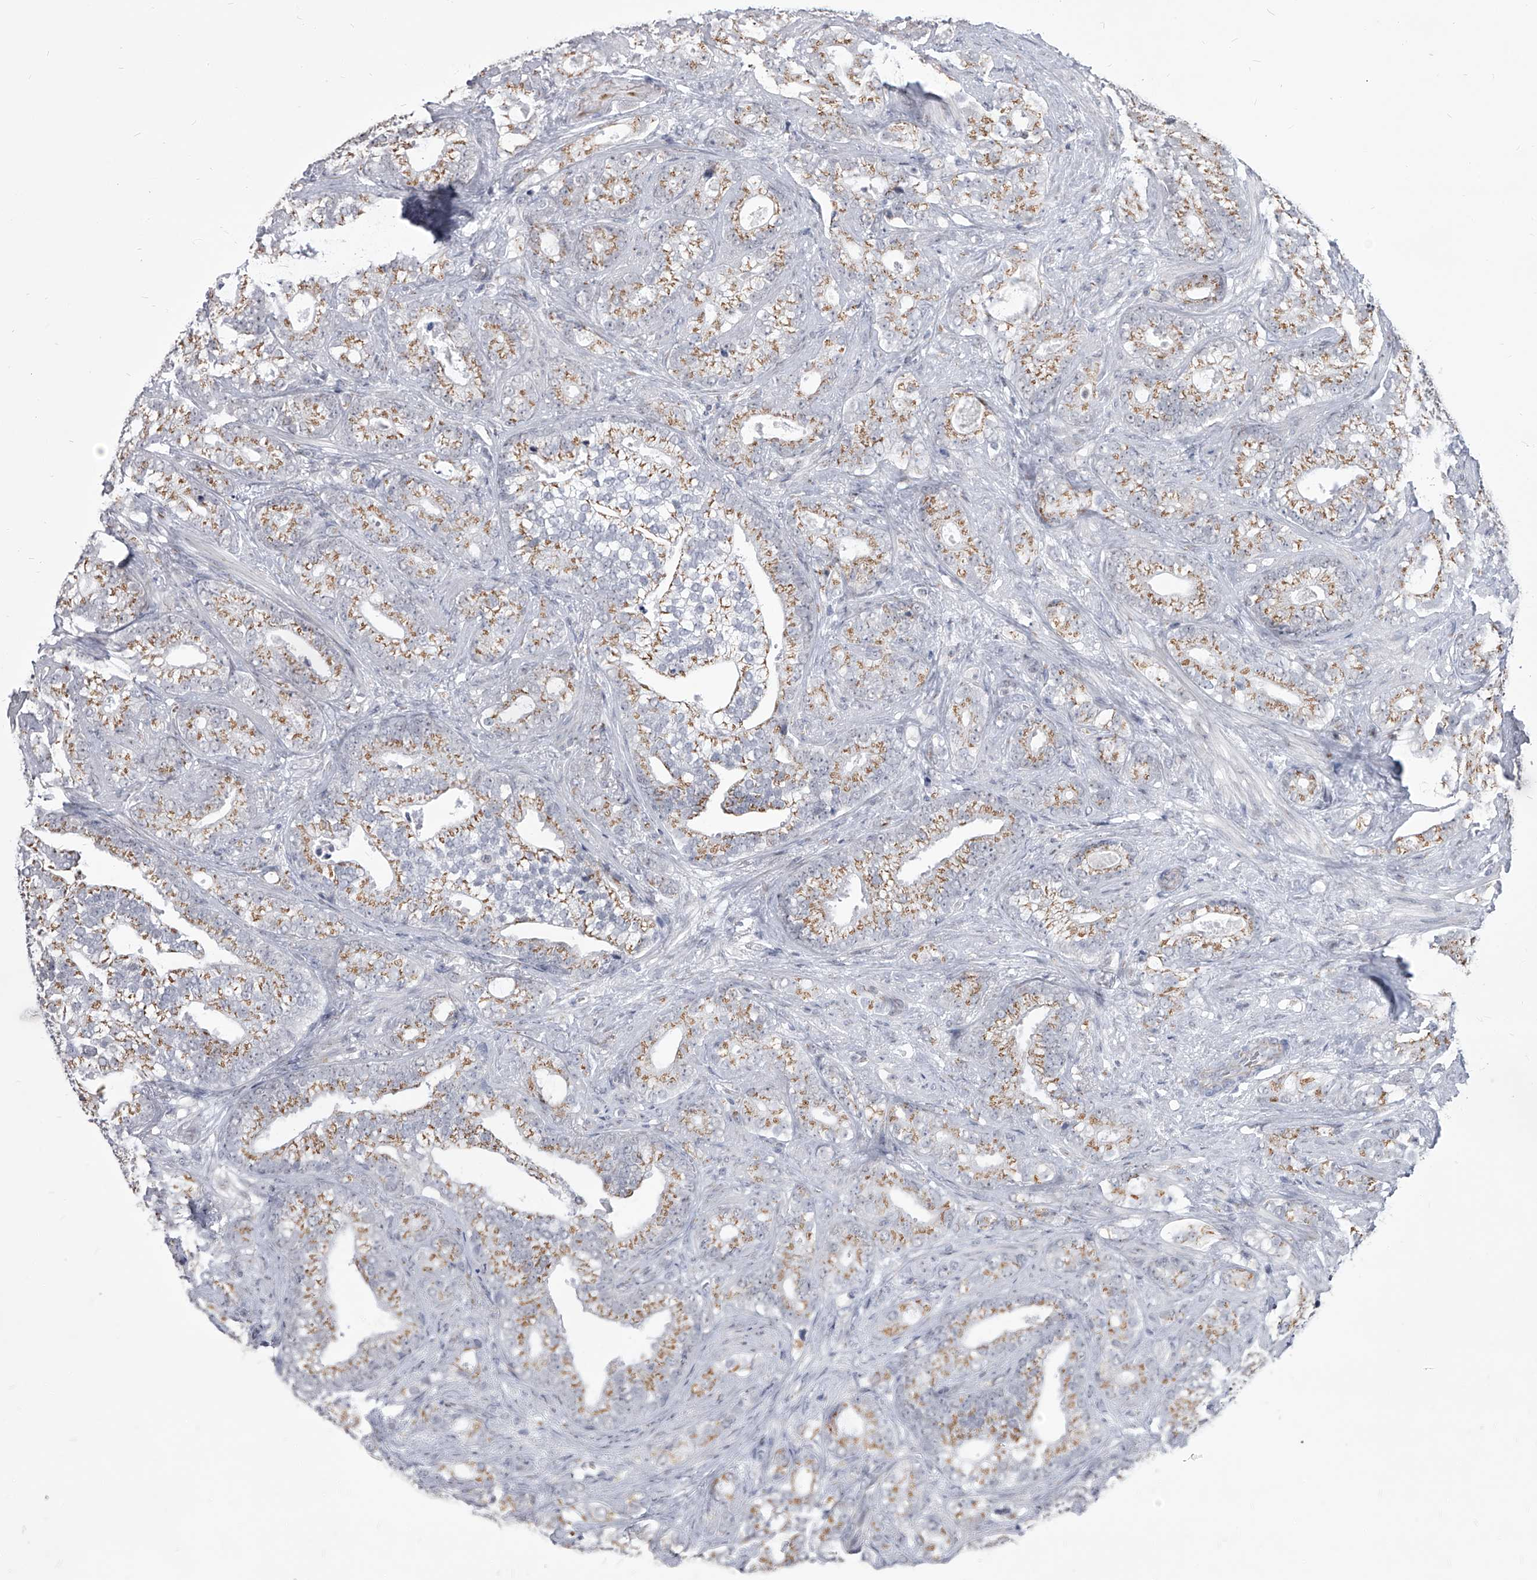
{"staining": {"intensity": "moderate", "quantity": ">75%", "location": "cytoplasmic/membranous"}, "tissue": "prostate cancer", "cell_type": "Tumor cells", "image_type": "cancer", "snomed": [{"axis": "morphology", "description": "Adenocarcinoma, High grade"}, {"axis": "topography", "description": "Prostate and seminal vesicle, NOS"}], "caption": "Moderate cytoplasmic/membranous staining is seen in about >75% of tumor cells in prostate cancer. The protein of interest is stained brown, and the nuclei are stained in blue (DAB (3,3'-diaminobenzidine) IHC with brightfield microscopy, high magnification).", "gene": "EVA1C", "patient": {"sex": "male", "age": 67}}